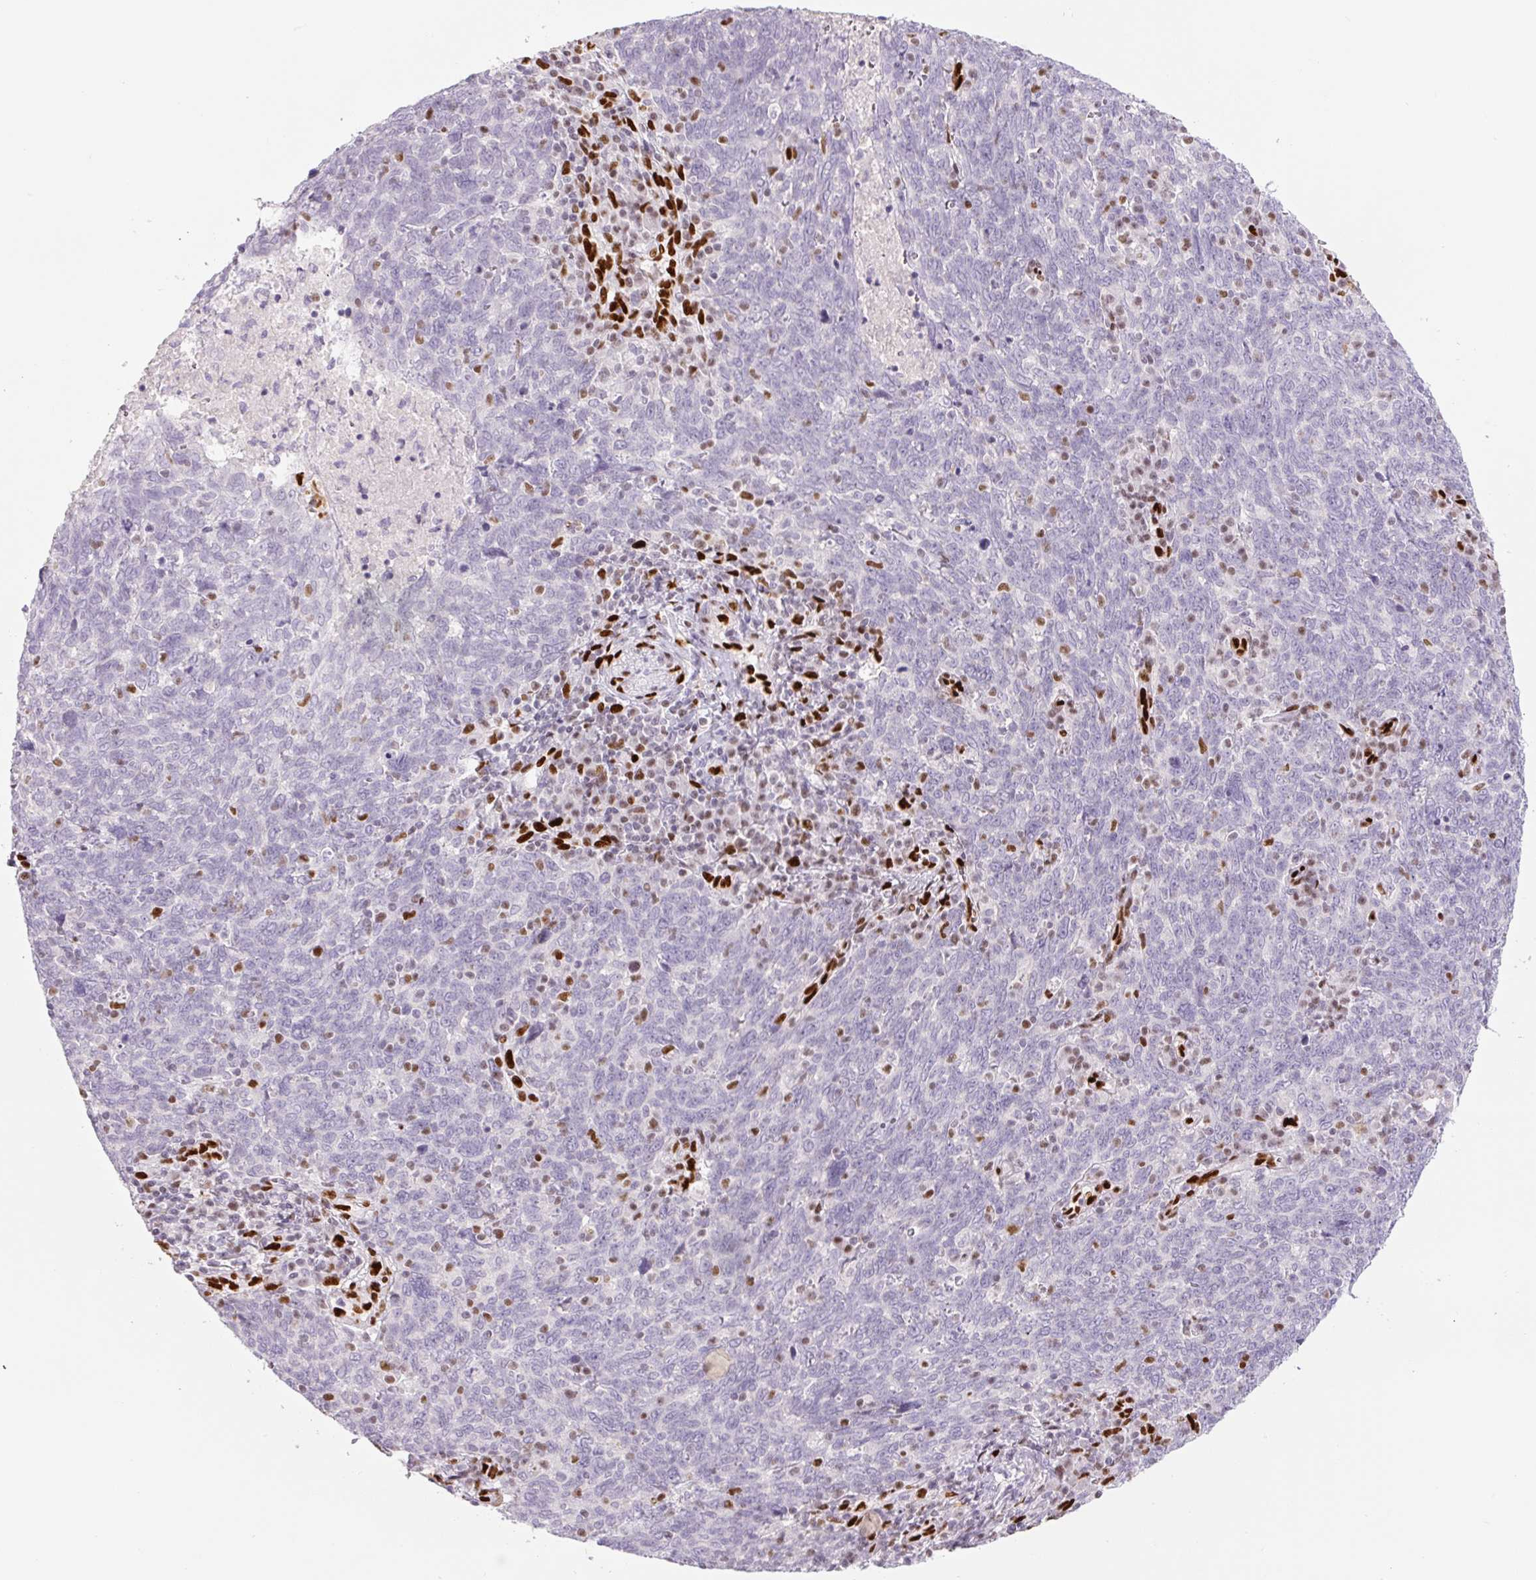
{"staining": {"intensity": "negative", "quantity": "none", "location": "none"}, "tissue": "lung cancer", "cell_type": "Tumor cells", "image_type": "cancer", "snomed": [{"axis": "morphology", "description": "Squamous cell carcinoma, NOS"}, {"axis": "topography", "description": "Lung"}], "caption": "This is a image of immunohistochemistry (IHC) staining of lung cancer, which shows no expression in tumor cells.", "gene": "ZEB1", "patient": {"sex": "female", "age": 72}}